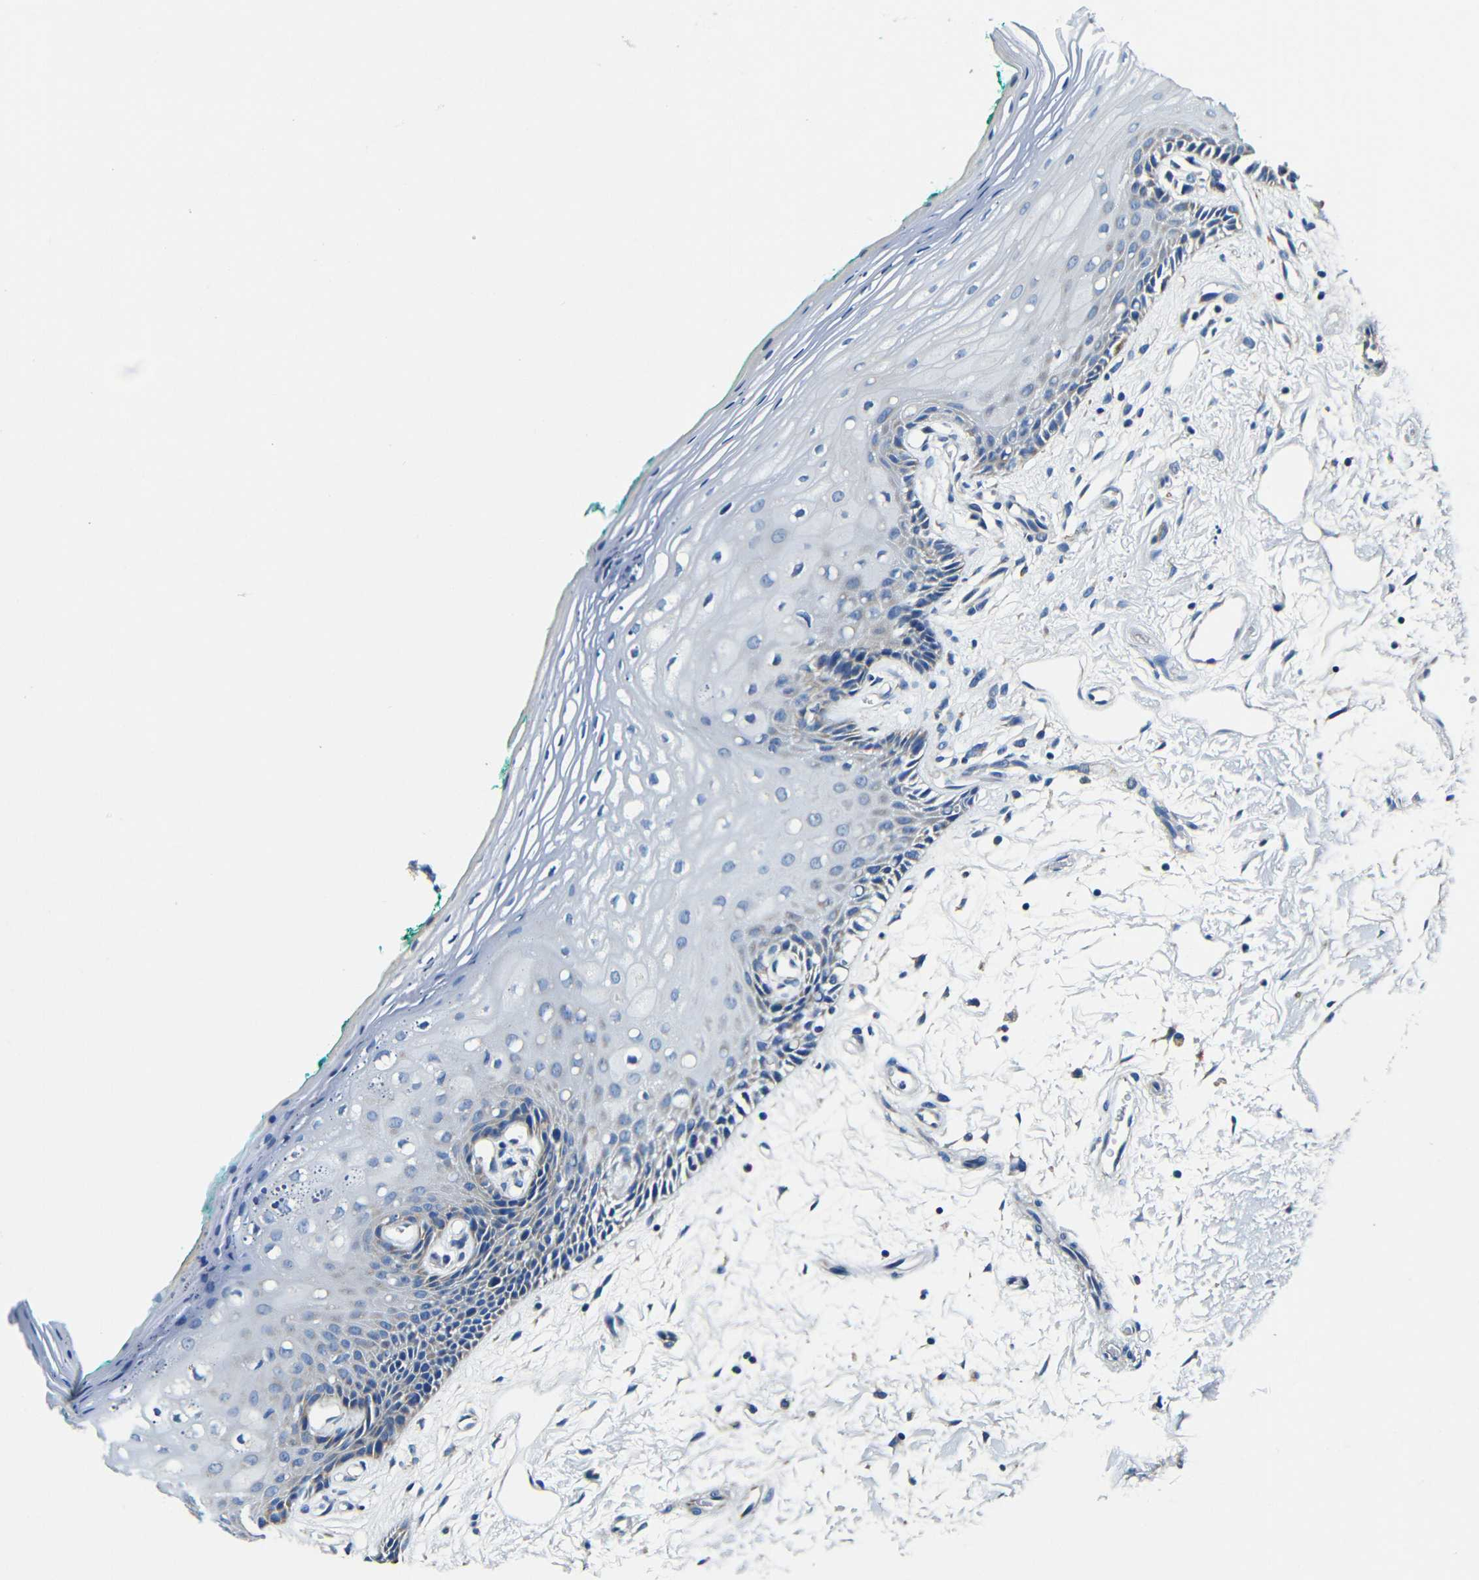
{"staining": {"intensity": "weak", "quantity": "<25%", "location": "cytoplasmic/membranous"}, "tissue": "oral mucosa", "cell_type": "Squamous epithelial cells", "image_type": "normal", "snomed": [{"axis": "morphology", "description": "Normal tissue, NOS"}, {"axis": "topography", "description": "Skeletal muscle"}, {"axis": "topography", "description": "Oral tissue"}, {"axis": "topography", "description": "Peripheral nerve tissue"}], "caption": "Immunohistochemistry (IHC) histopathology image of unremarkable human oral mucosa stained for a protein (brown), which shows no positivity in squamous epithelial cells. (Brightfield microscopy of DAB IHC at high magnification).", "gene": "MTX1", "patient": {"sex": "female", "age": 84}}